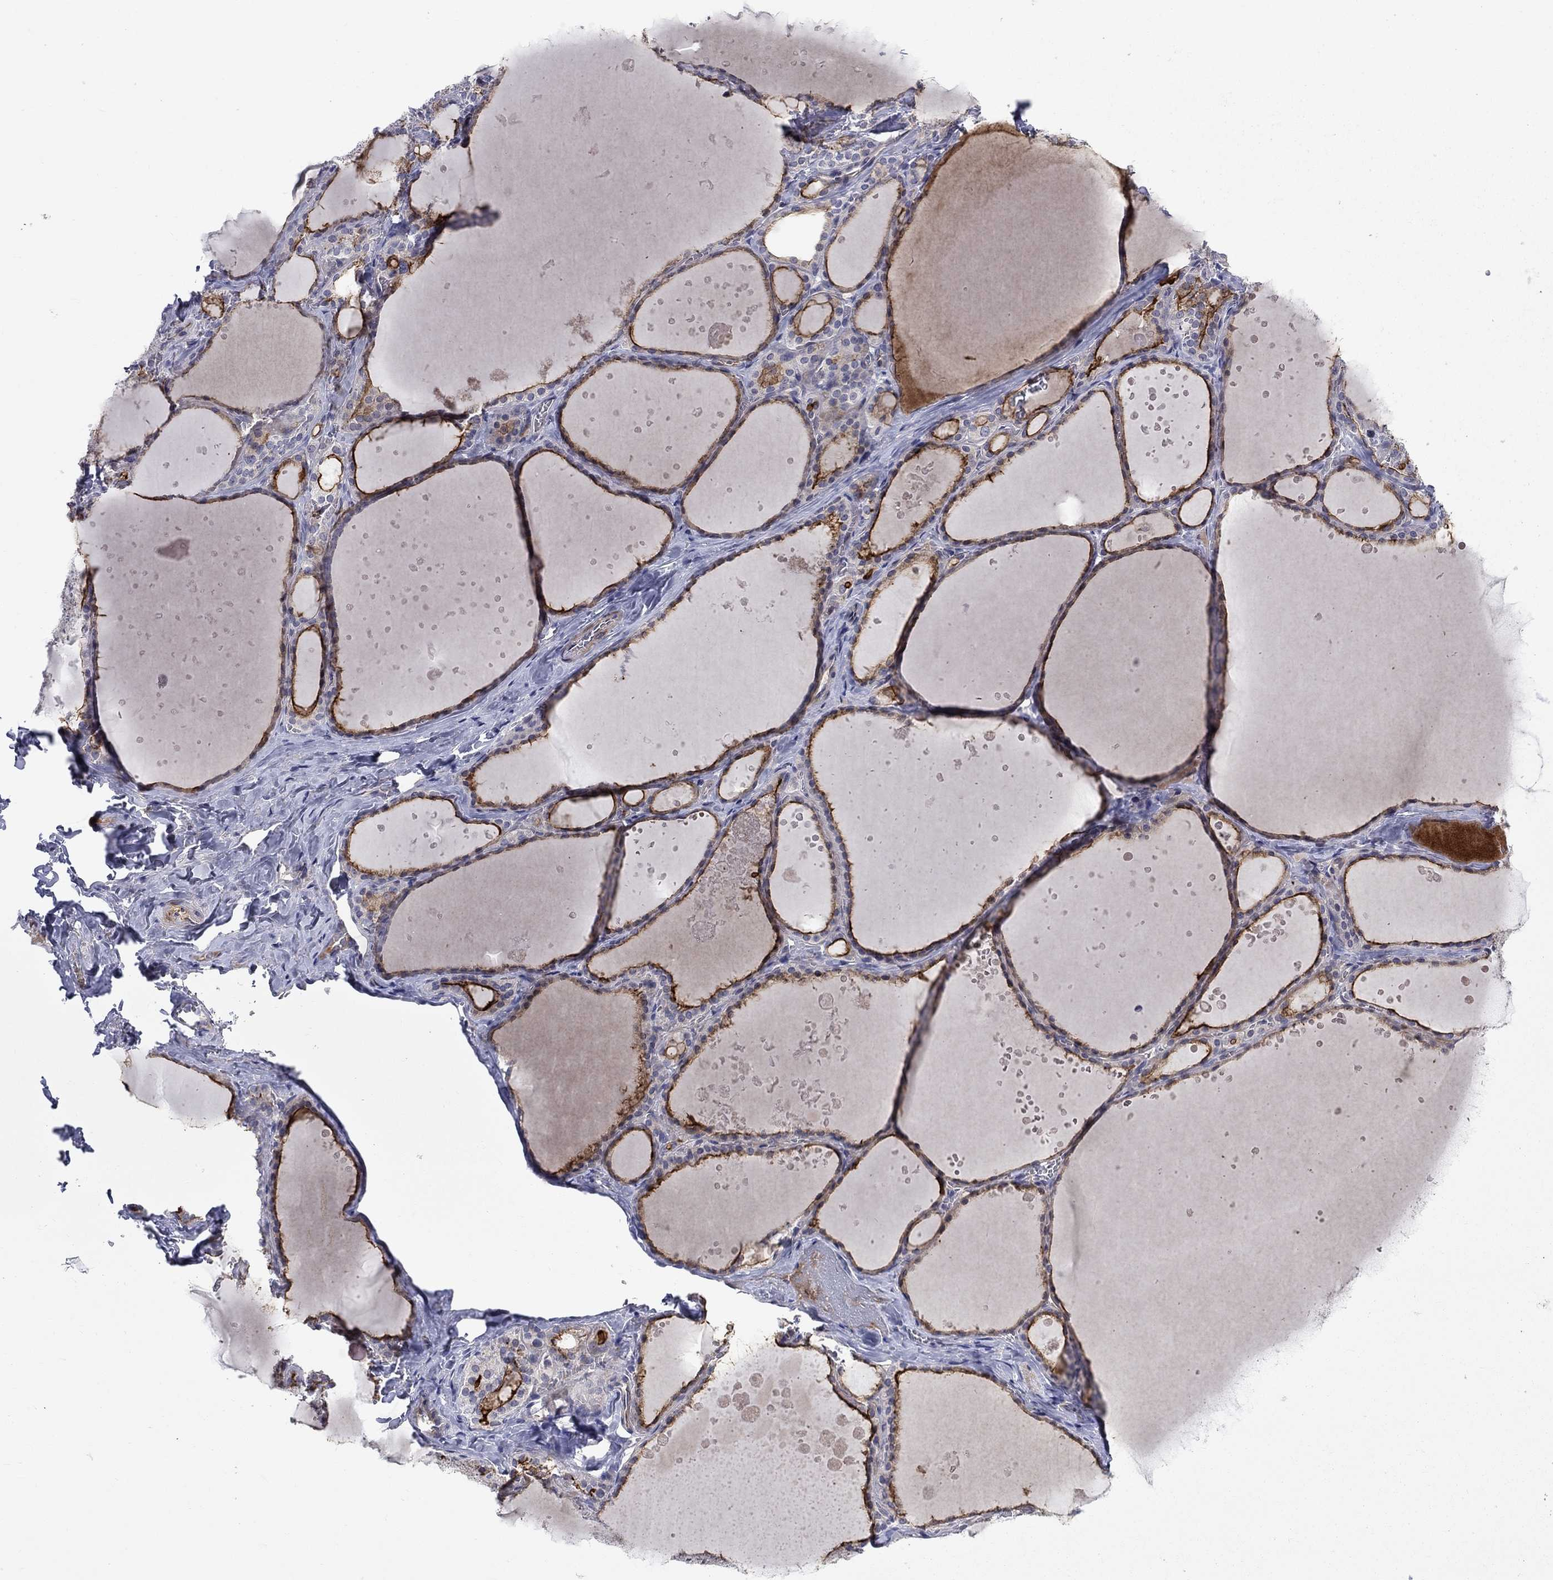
{"staining": {"intensity": "strong", "quantity": "25%-75%", "location": "cytoplasmic/membranous"}, "tissue": "thyroid gland", "cell_type": "Glandular cells", "image_type": "normal", "snomed": [{"axis": "morphology", "description": "Normal tissue, NOS"}, {"axis": "topography", "description": "Thyroid gland"}], "caption": "Protein staining of normal thyroid gland reveals strong cytoplasmic/membranous staining in approximately 25%-75% of glandular cells. The protein is stained brown, and the nuclei are stained in blue (DAB IHC with brightfield microscopy, high magnification).", "gene": "SLC1A1", "patient": {"sex": "male", "age": 63}}